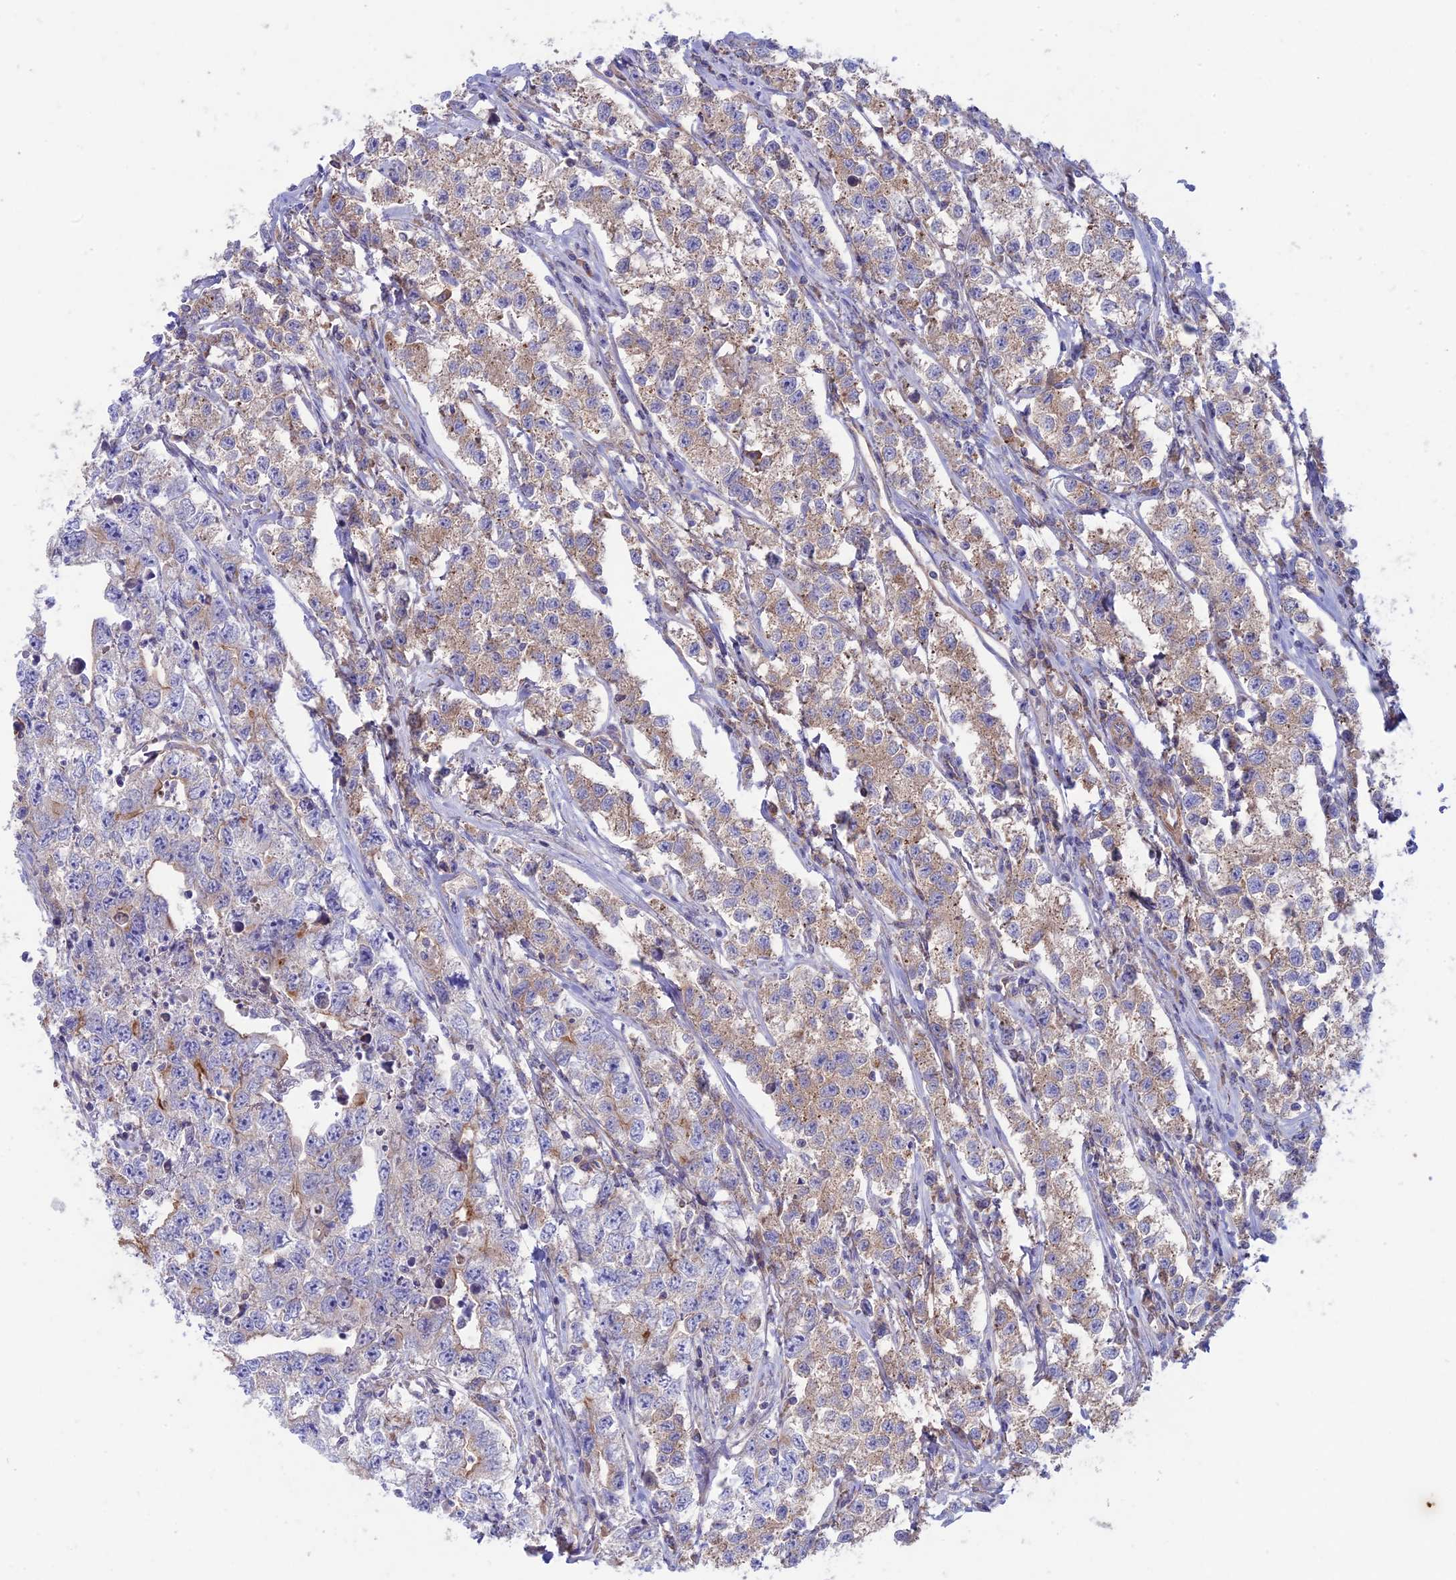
{"staining": {"intensity": "moderate", "quantity": "<25%", "location": "cytoplasmic/membranous"}, "tissue": "testis cancer", "cell_type": "Tumor cells", "image_type": "cancer", "snomed": [{"axis": "morphology", "description": "Seminoma, NOS"}, {"axis": "morphology", "description": "Carcinoma, Embryonal, NOS"}, {"axis": "topography", "description": "Testis"}], "caption": "Immunohistochemistry histopathology image of human testis embryonal carcinoma stained for a protein (brown), which shows low levels of moderate cytoplasmic/membranous staining in approximately <25% of tumor cells.", "gene": "MYO5B", "patient": {"sex": "male", "age": 43}}